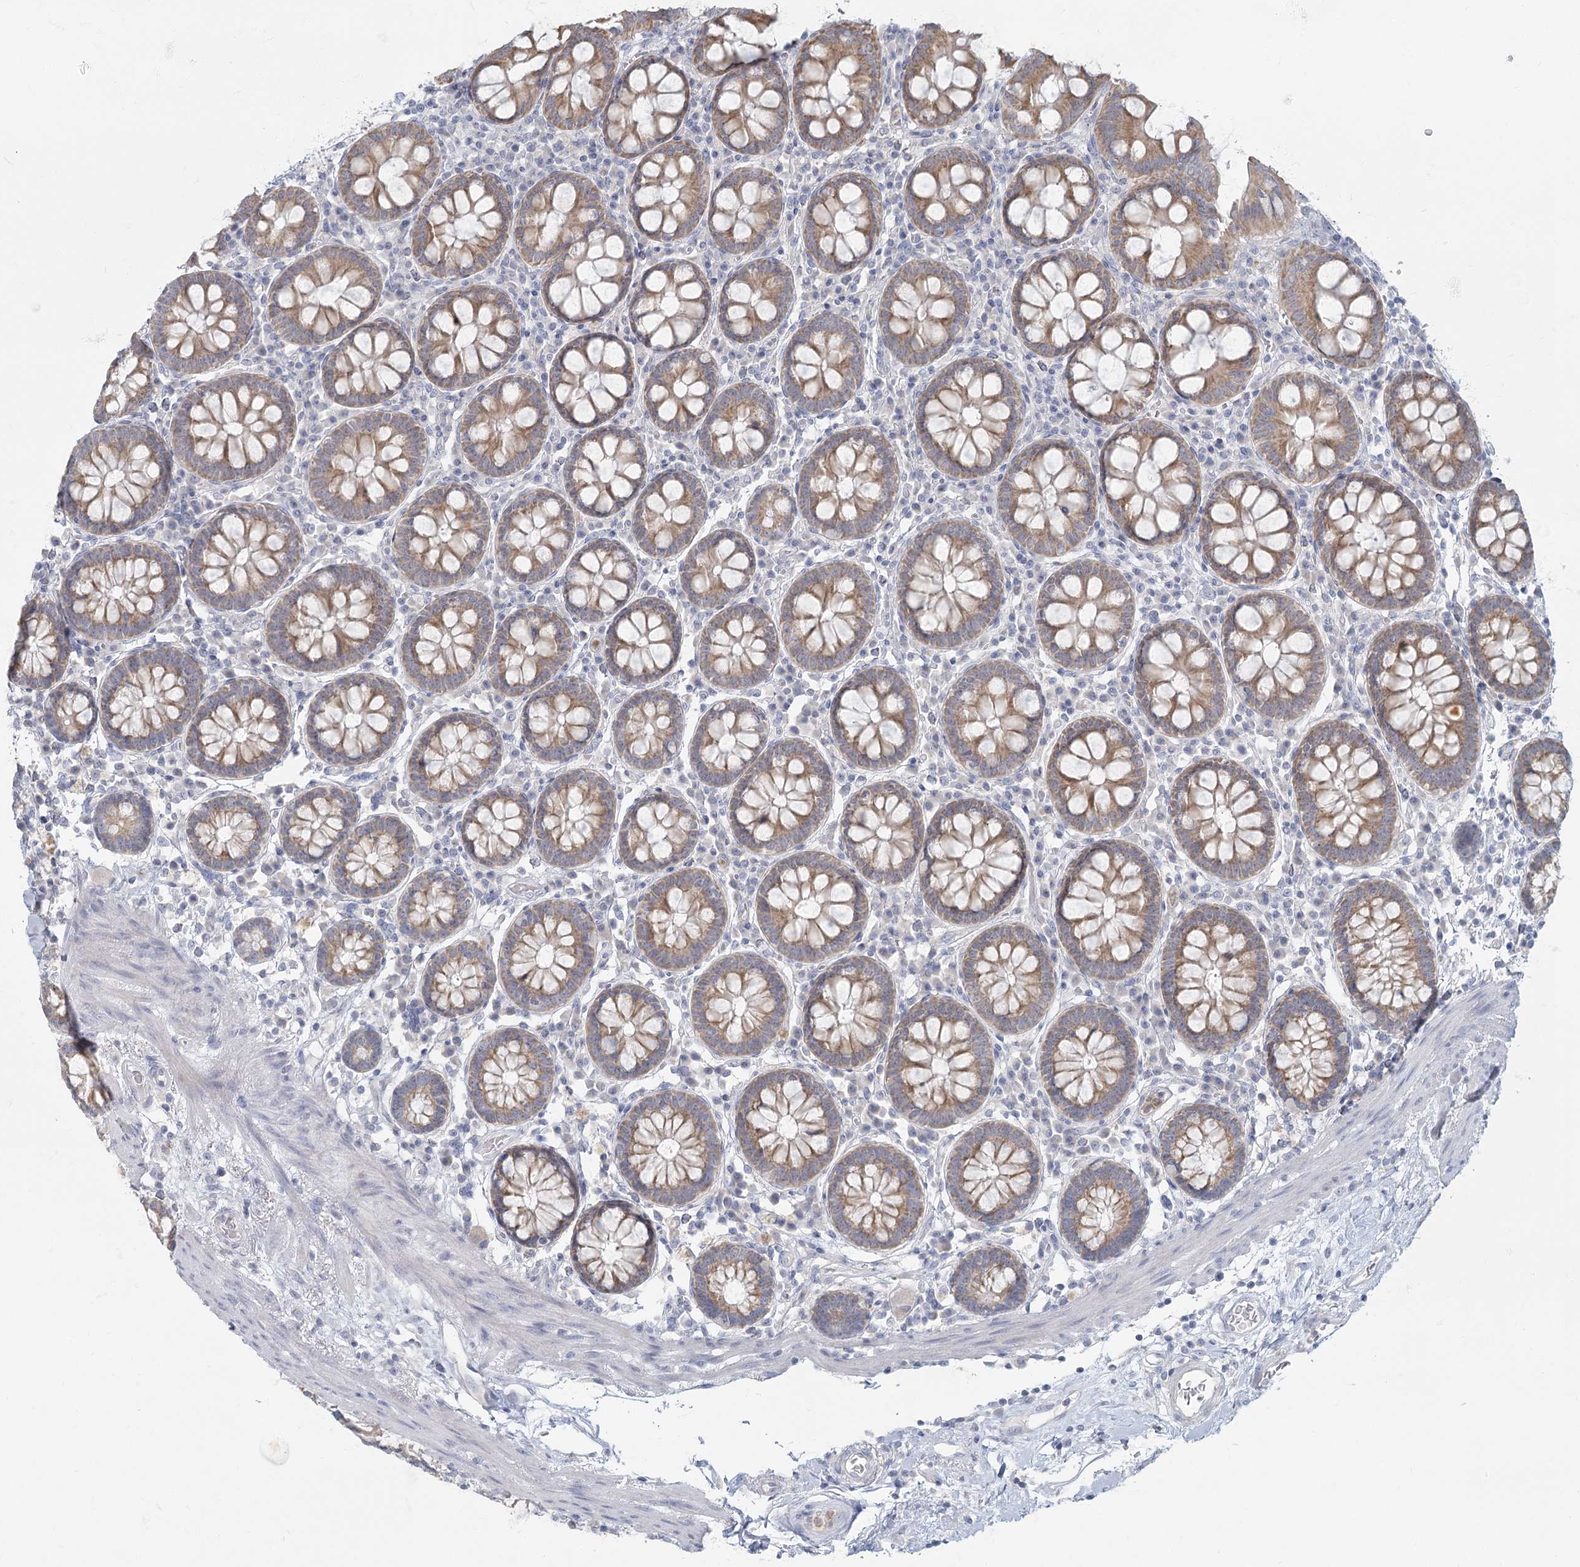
{"staining": {"intensity": "negative", "quantity": "none", "location": "none"}, "tissue": "colon", "cell_type": "Endothelial cells", "image_type": "normal", "snomed": [{"axis": "morphology", "description": "Normal tissue, NOS"}, {"axis": "topography", "description": "Colon"}], "caption": "This image is of normal colon stained with IHC to label a protein in brown with the nuclei are counter-stained blue. There is no expression in endothelial cells. (Brightfield microscopy of DAB (3,3'-diaminobenzidine) immunohistochemistry (IHC) at high magnification).", "gene": "FAM110C", "patient": {"sex": "female", "age": 79}}